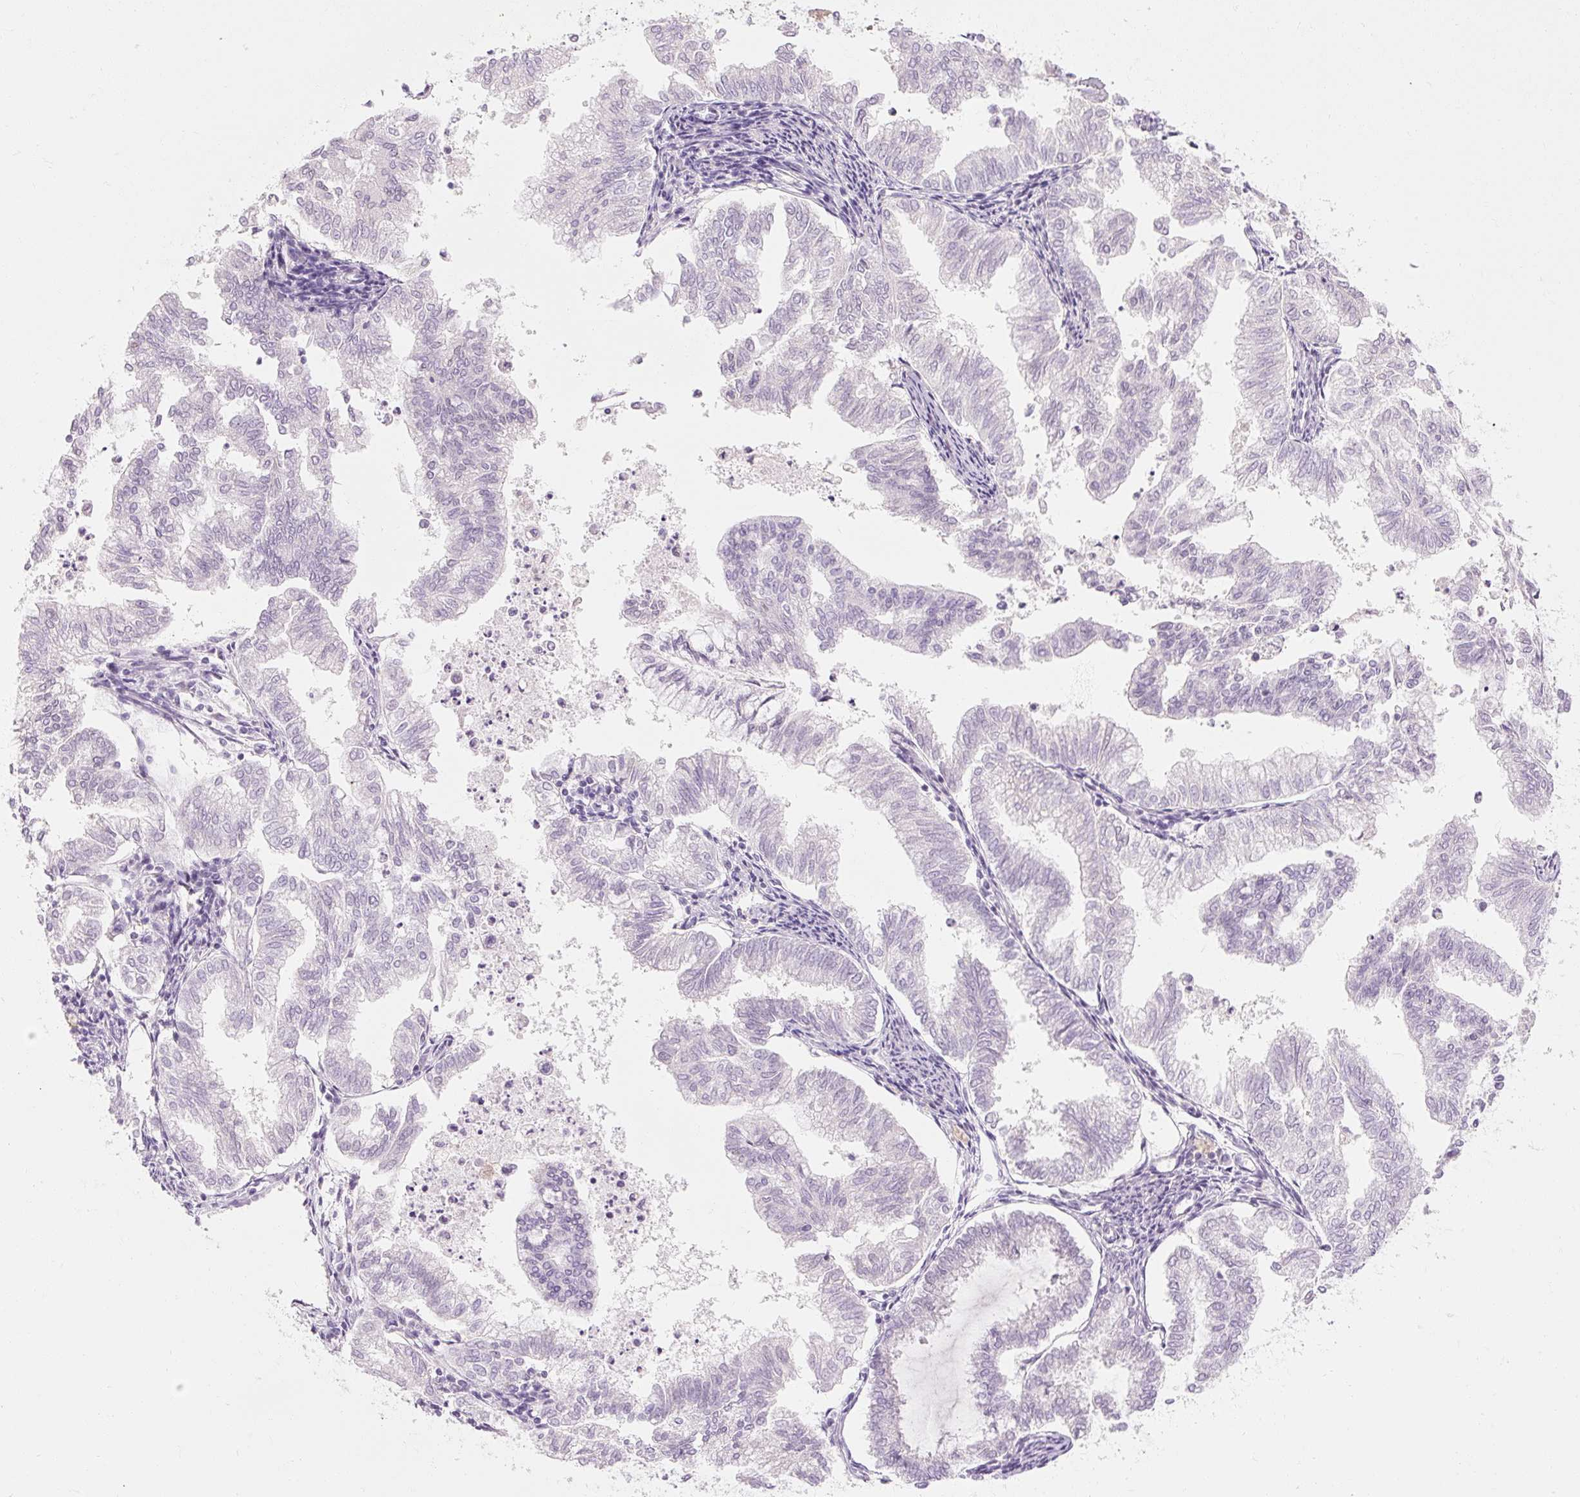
{"staining": {"intensity": "negative", "quantity": "none", "location": "none"}, "tissue": "endometrial cancer", "cell_type": "Tumor cells", "image_type": "cancer", "snomed": [{"axis": "morphology", "description": "Necrosis, NOS"}, {"axis": "morphology", "description": "Adenocarcinoma, NOS"}, {"axis": "topography", "description": "Endometrium"}], "caption": "Micrograph shows no significant protein positivity in tumor cells of endometrial cancer (adenocarcinoma).", "gene": "NFE2L3", "patient": {"sex": "female", "age": 79}}